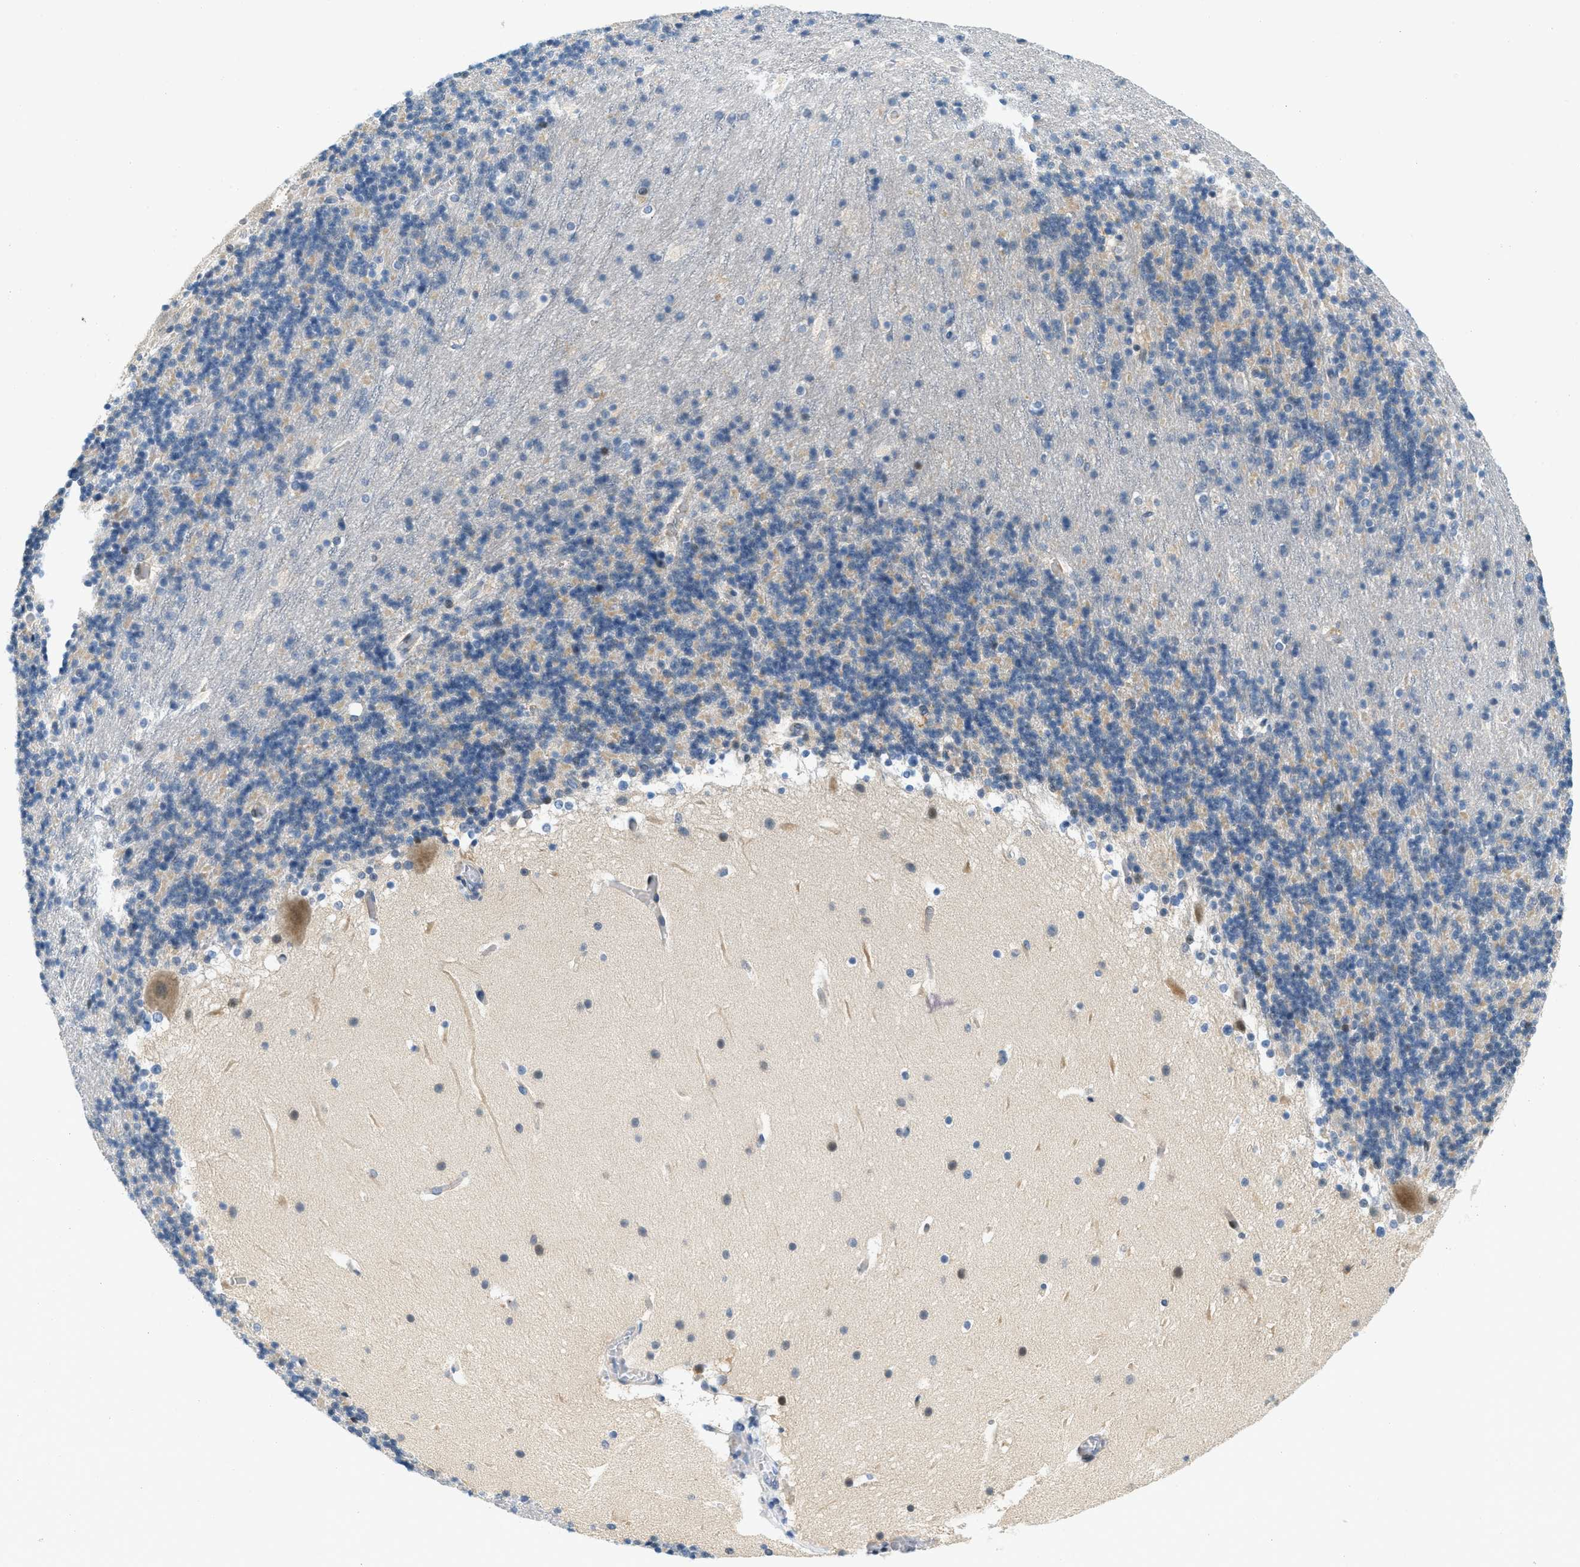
{"staining": {"intensity": "weak", "quantity": "<25%", "location": "nuclear"}, "tissue": "cerebellum", "cell_type": "Cells in granular layer", "image_type": "normal", "snomed": [{"axis": "morphology", "description": "Normal tissue, NOS"}, {"axis": "topography", "description": "Cerebellum"}], "caption": "High magnification brightfield microscopy of unremarkable cerebellum stained with DAB (brown) and counterstained with hematoxylin (blue): cells in granular layer show no significant positivity. Nuclei are stained in blue.", "gene": "CYP4X1", "patient": {"sex": "male", "age": 45}}